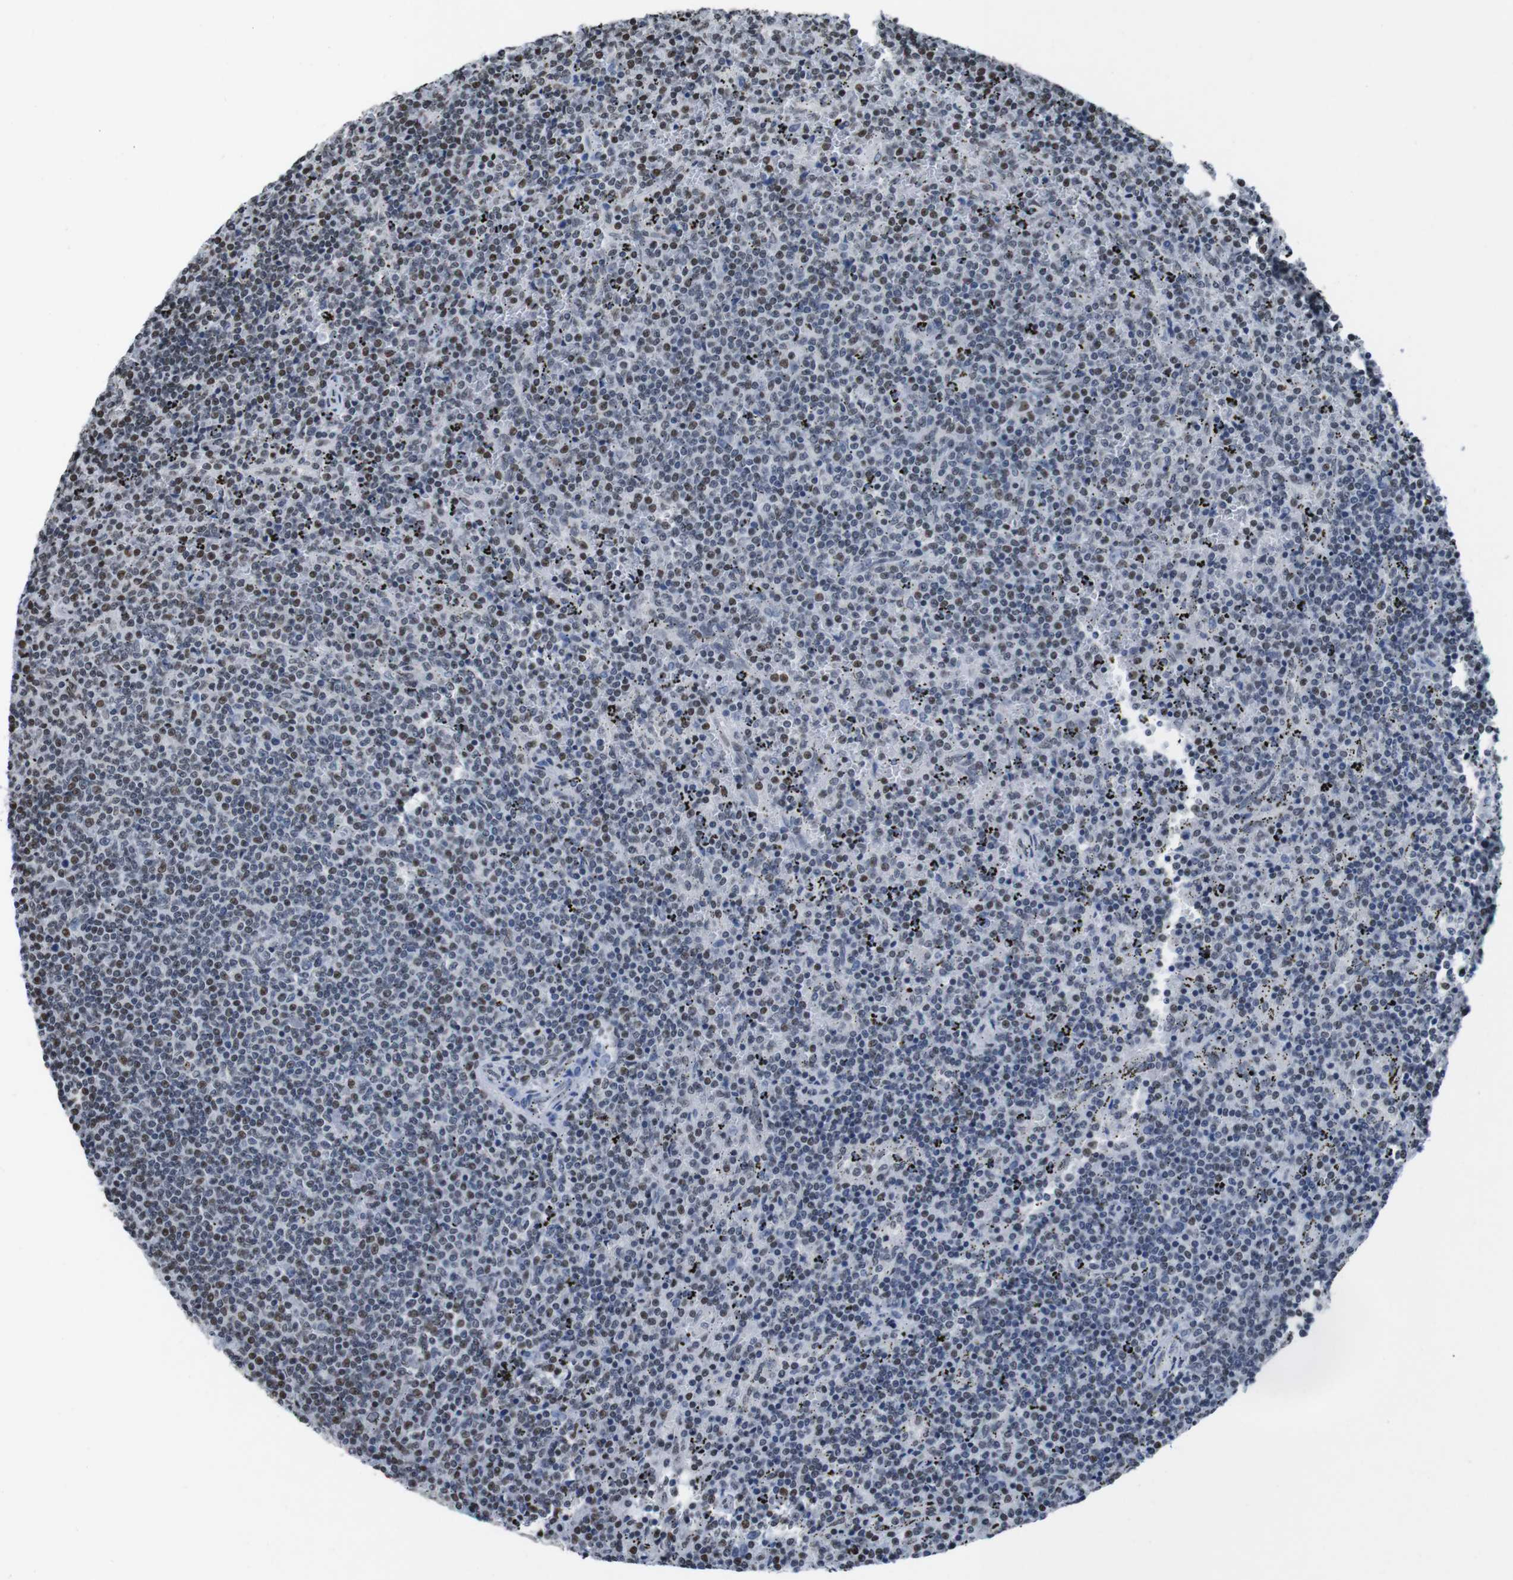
{"staining": {"intensity": "moderate", "quantity": "<25%", "location": "nuclear"}, "tissue": "lymphoma", "cell_type": "Tumor cells", "image_type": "cancer", "snomed": [{"axis": "morphology", "description": "Malignant lymphoma, non-Hodgkin's type, Low grade"}, {"axis": "topography", "description": "Spleen"}], "caption": "A high-resolution histopathology image shows immunohistochemistry (IHC) staining of lymphoma, which shows moderate nuclear positivity in about <25% of tumor cells.", "gene": "PIP4P2", "patient": {"sex": "female", "age": 50}}